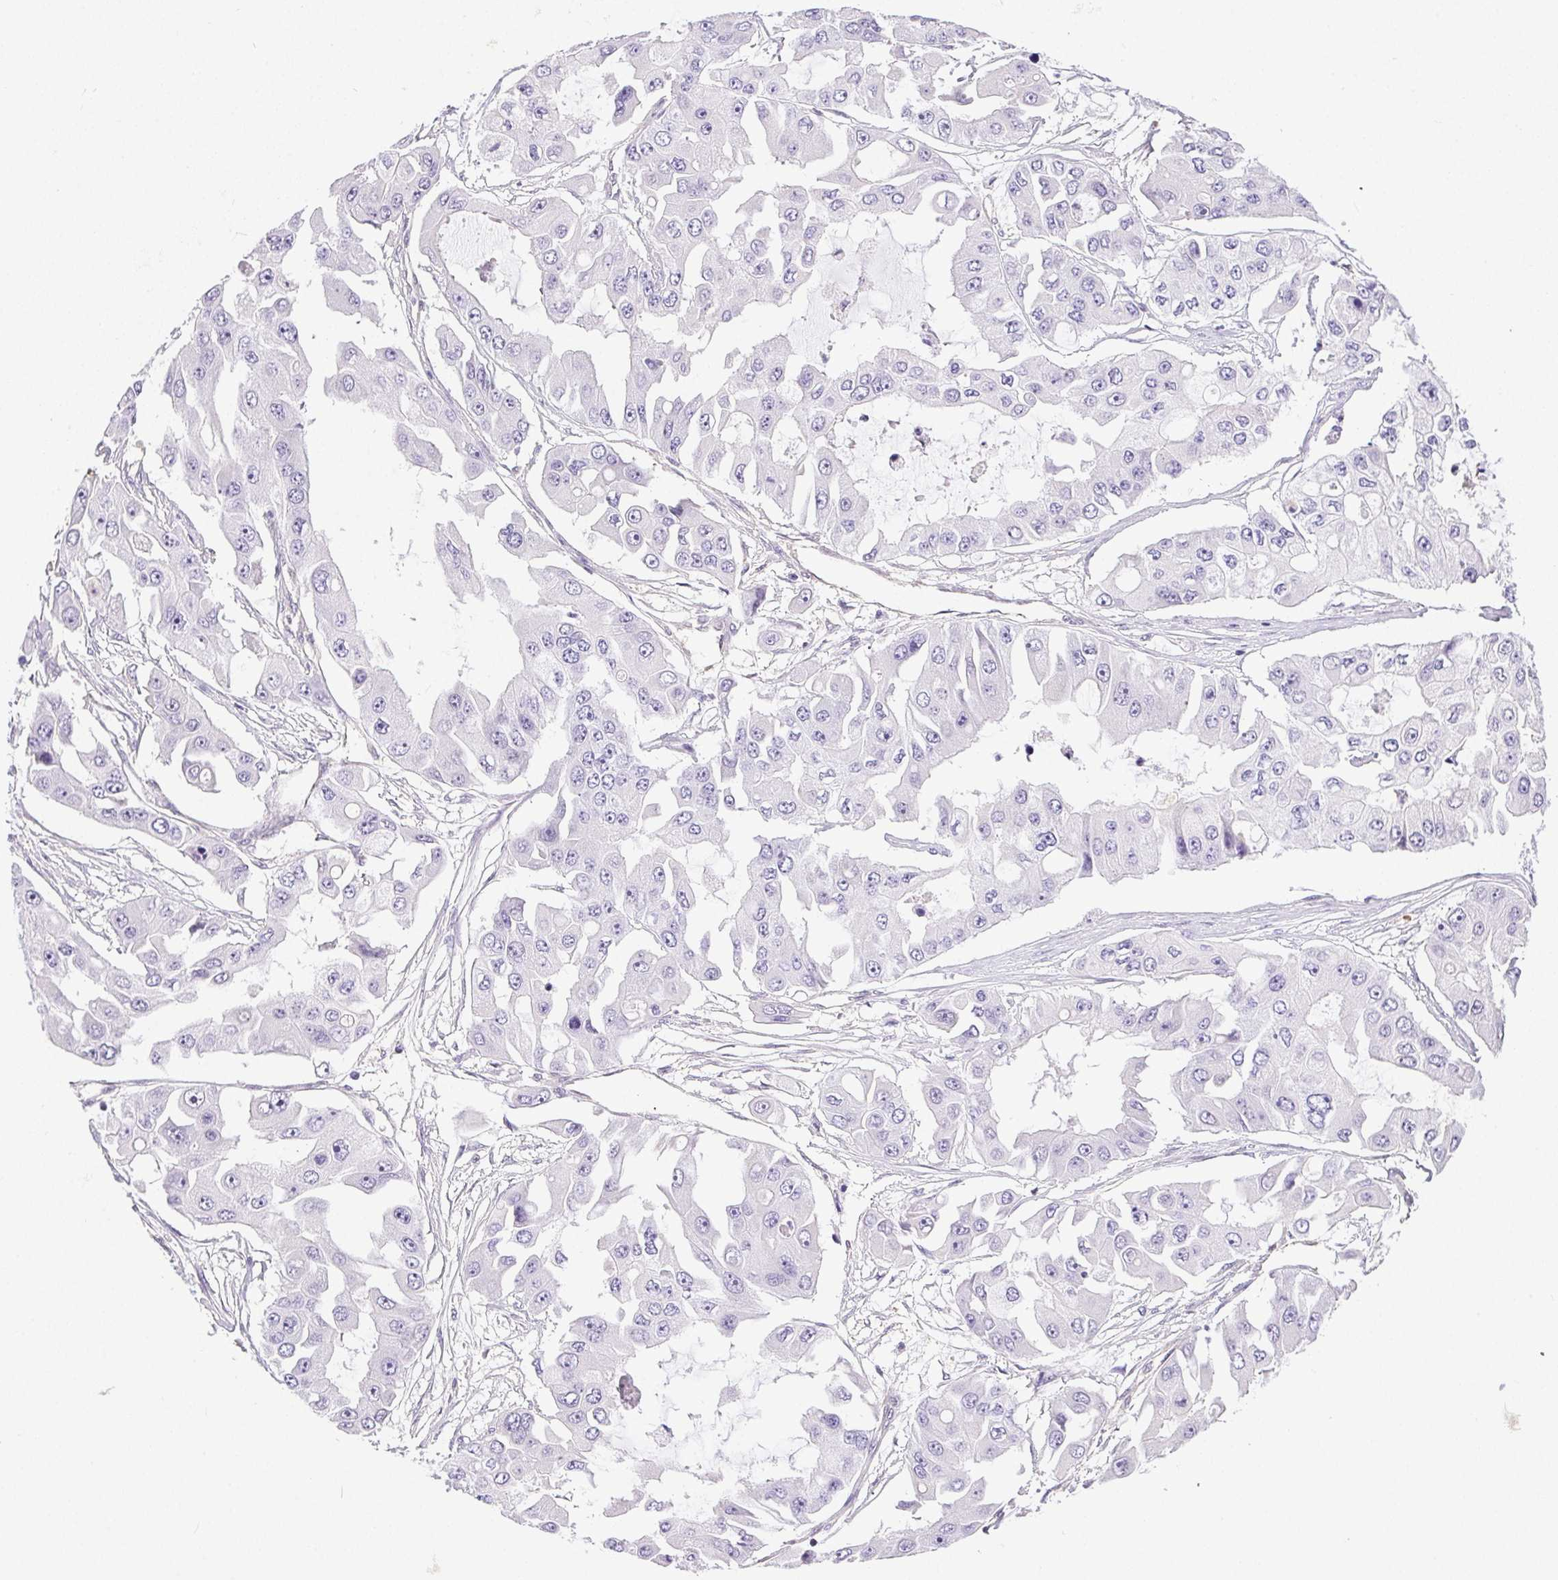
{"staining": {"intensity": "negative", "quantity": "none", "location": "none"}, "tissue": "ovarian cancer", "cell_type": "Tumor cells", "image_type": "cancer", "snomed": [{"axis": "morphology", "description": "Cystadenocarcinoma, serous, NOS"}, {"axis": "topography", "description": "Ovary"}], "caption": "Tumor cells are negative for brown protein staining in ovarian serous cystadenocarcinoma.", "gene": "SYCE2", "patient": {"sex": "female", "age": 56}}